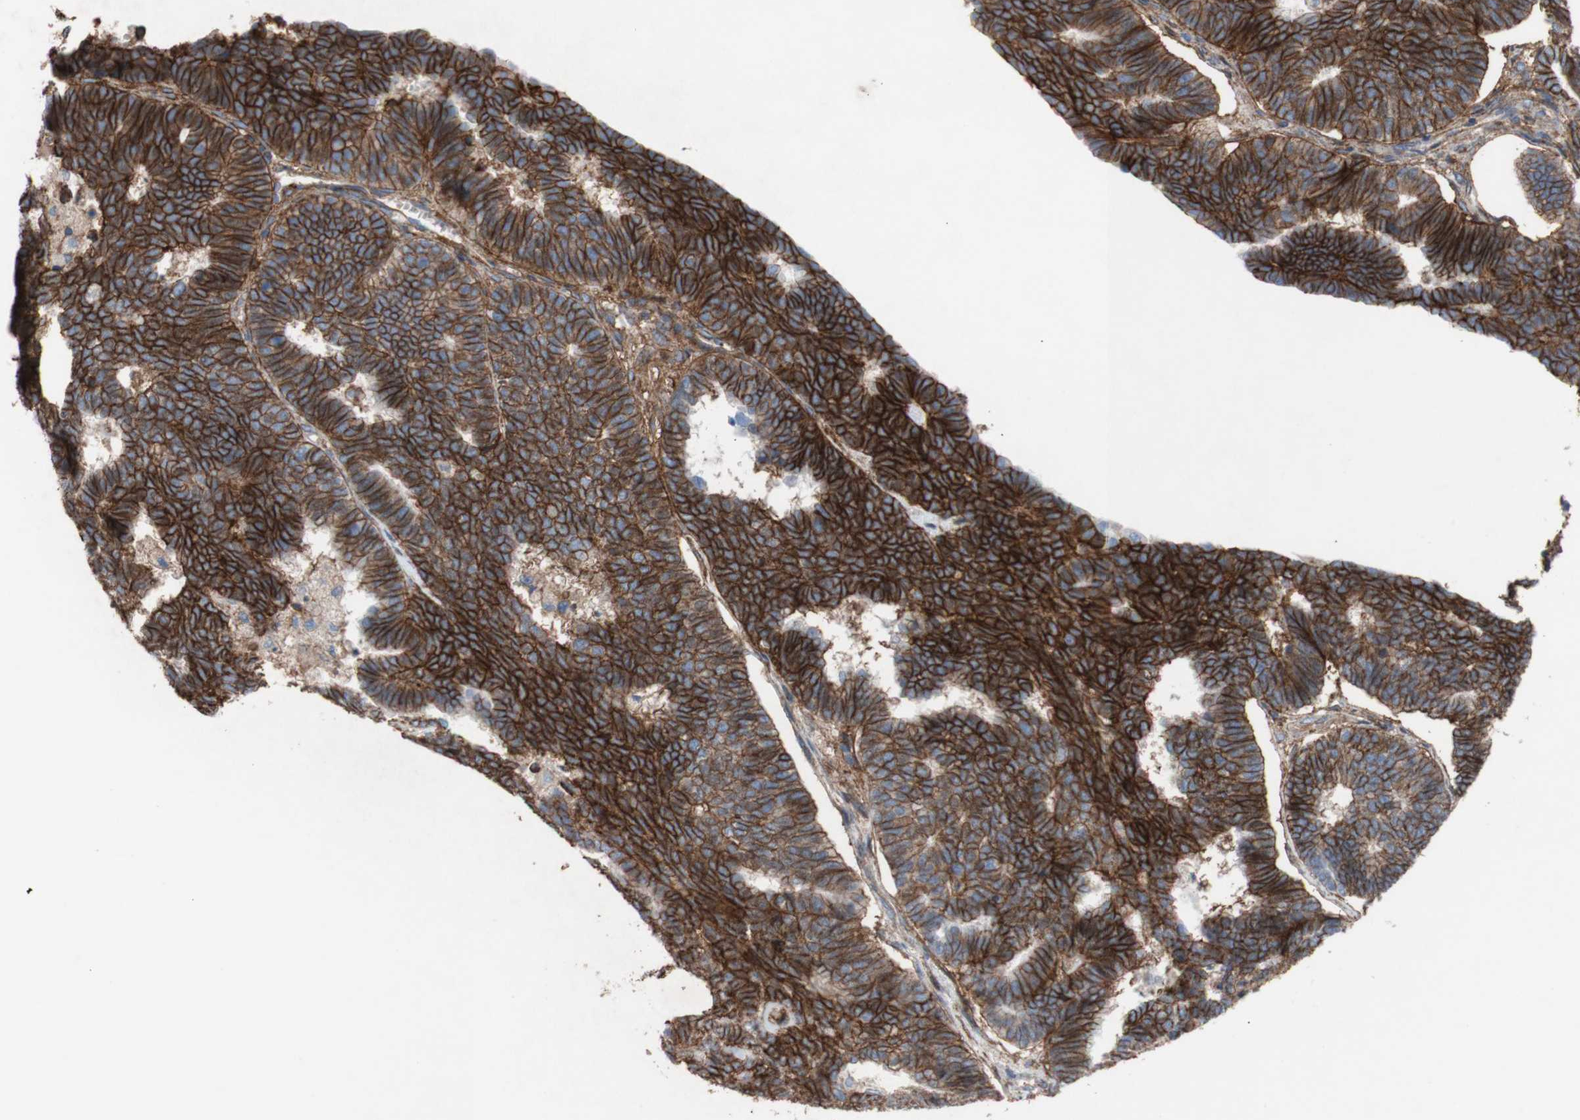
{"staining": {"intensity": "strong", "quantity": ">75%", "location": "cytoplasmic/membranous"}, "tissue": "endometrial cancer", "cell_type": "Tumor cells", "image_type": "cancer", "snomed": [{"axis": "morphology", "description": "Adenocarcinoma, NOS"}, {"axis": "topography", "description": "Endometrium"}], "caption": "Immunohistochemistry (IHC) staining of endometrial adenocarcinoma, which displays high levels of strong cytoplasmic/membranous staining in approximately >75% of tumor cells indicating strong cytoplasmic/membranous protein positivity. The staining was performed using DAB (brown) for protein detection and nuclei were counterstained in hematoxylin (blue).", "gene": "ATP2A3", "patient": {"sex": "female", "age": 70}}